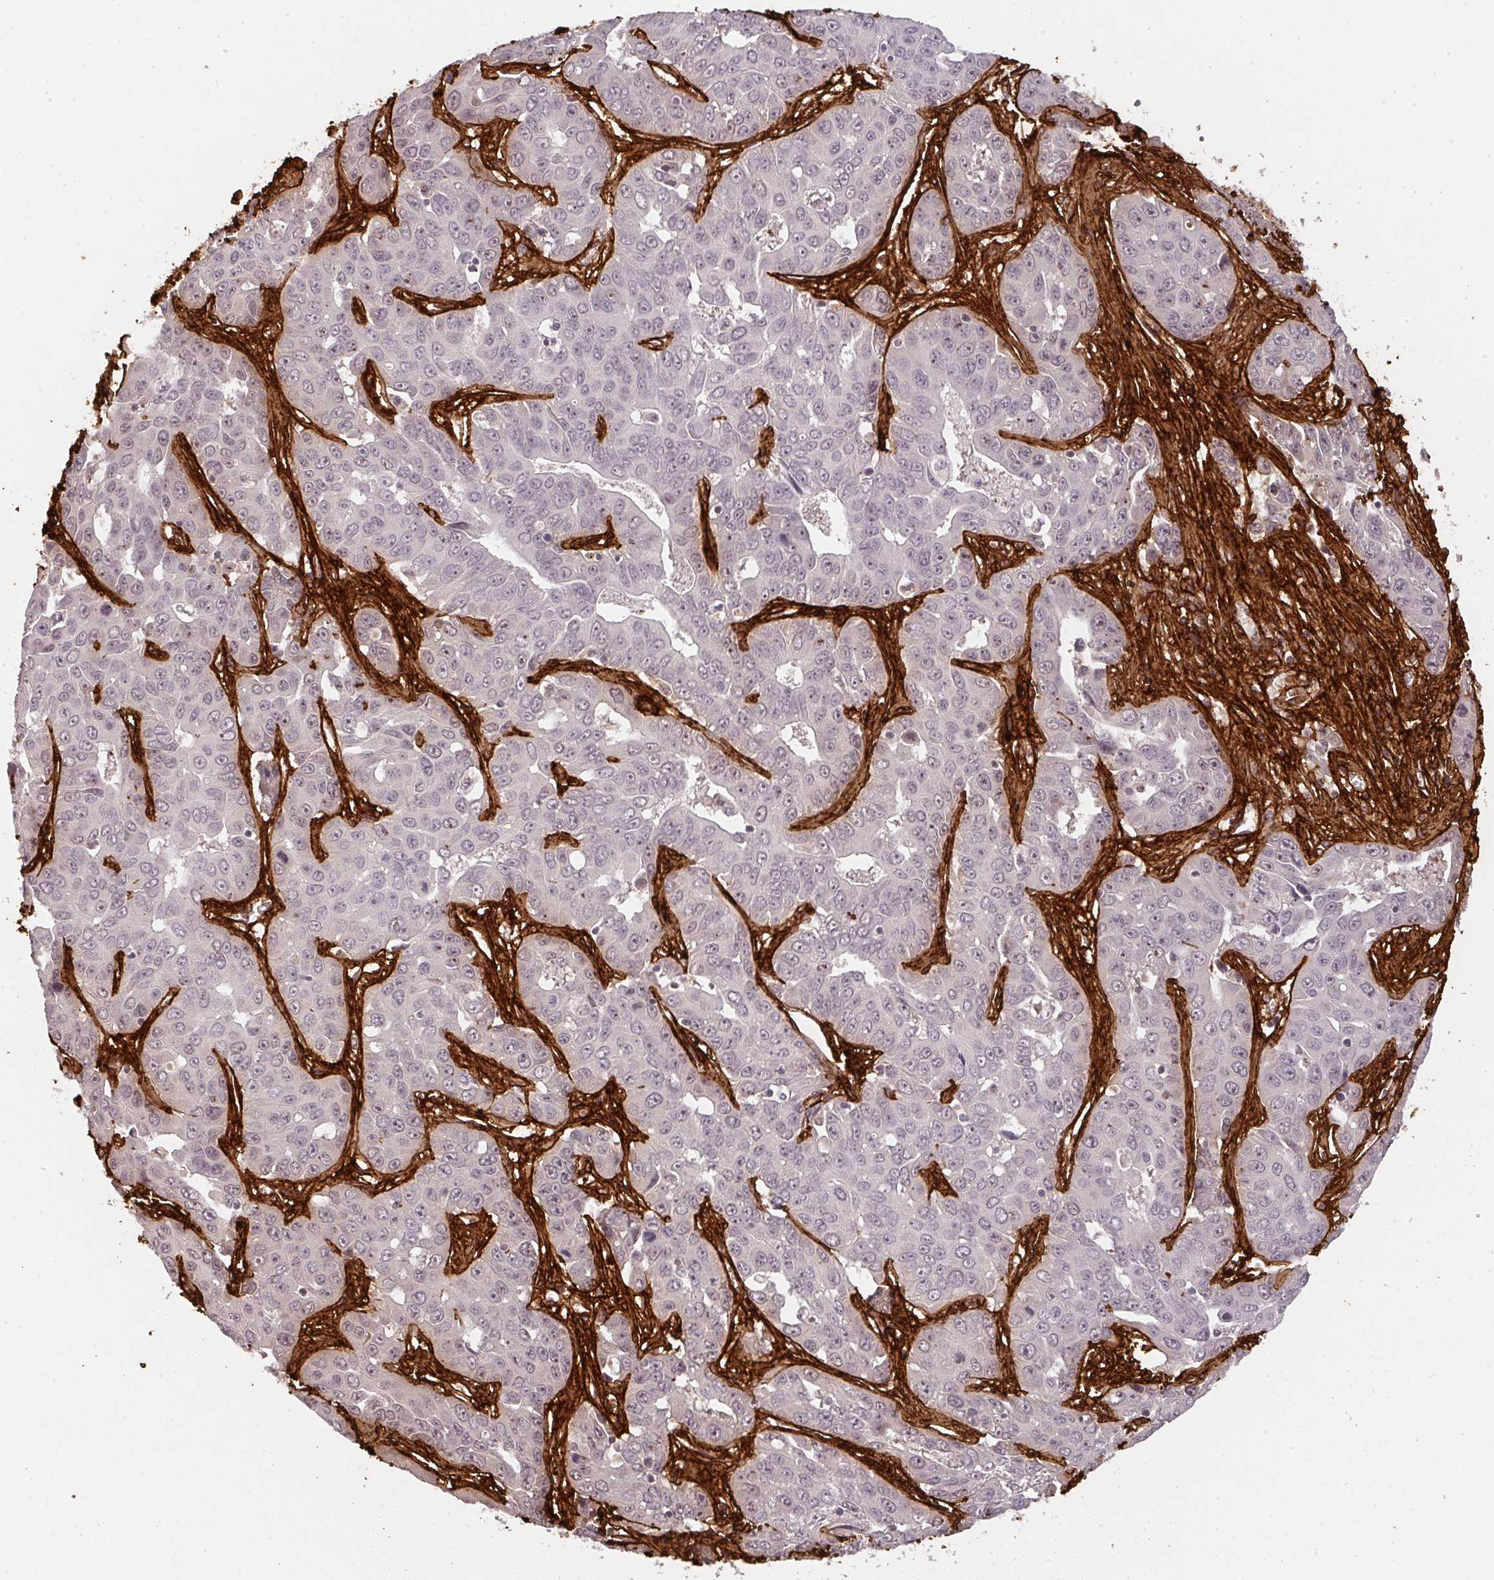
{"staining": {"intensity": "negative", "quantity": "none", "location": "none"}, "tissue": "liver cancer", "cell_type": "Tumor cells", "image_type": "cancer", "snomed": [{"axis": "morphology", "description": "Cholangiocarcinoma"}, {"axis": "topography", "description": "Liver"}], "caption": "IHC of liver cancer (cholangiocarcinoma) displays no positivity in tumor cells. (IHC, brightfield microscopy, high magnification).", "gene": "COL3A1", "patient": {"sex": "female", "age": 52}}